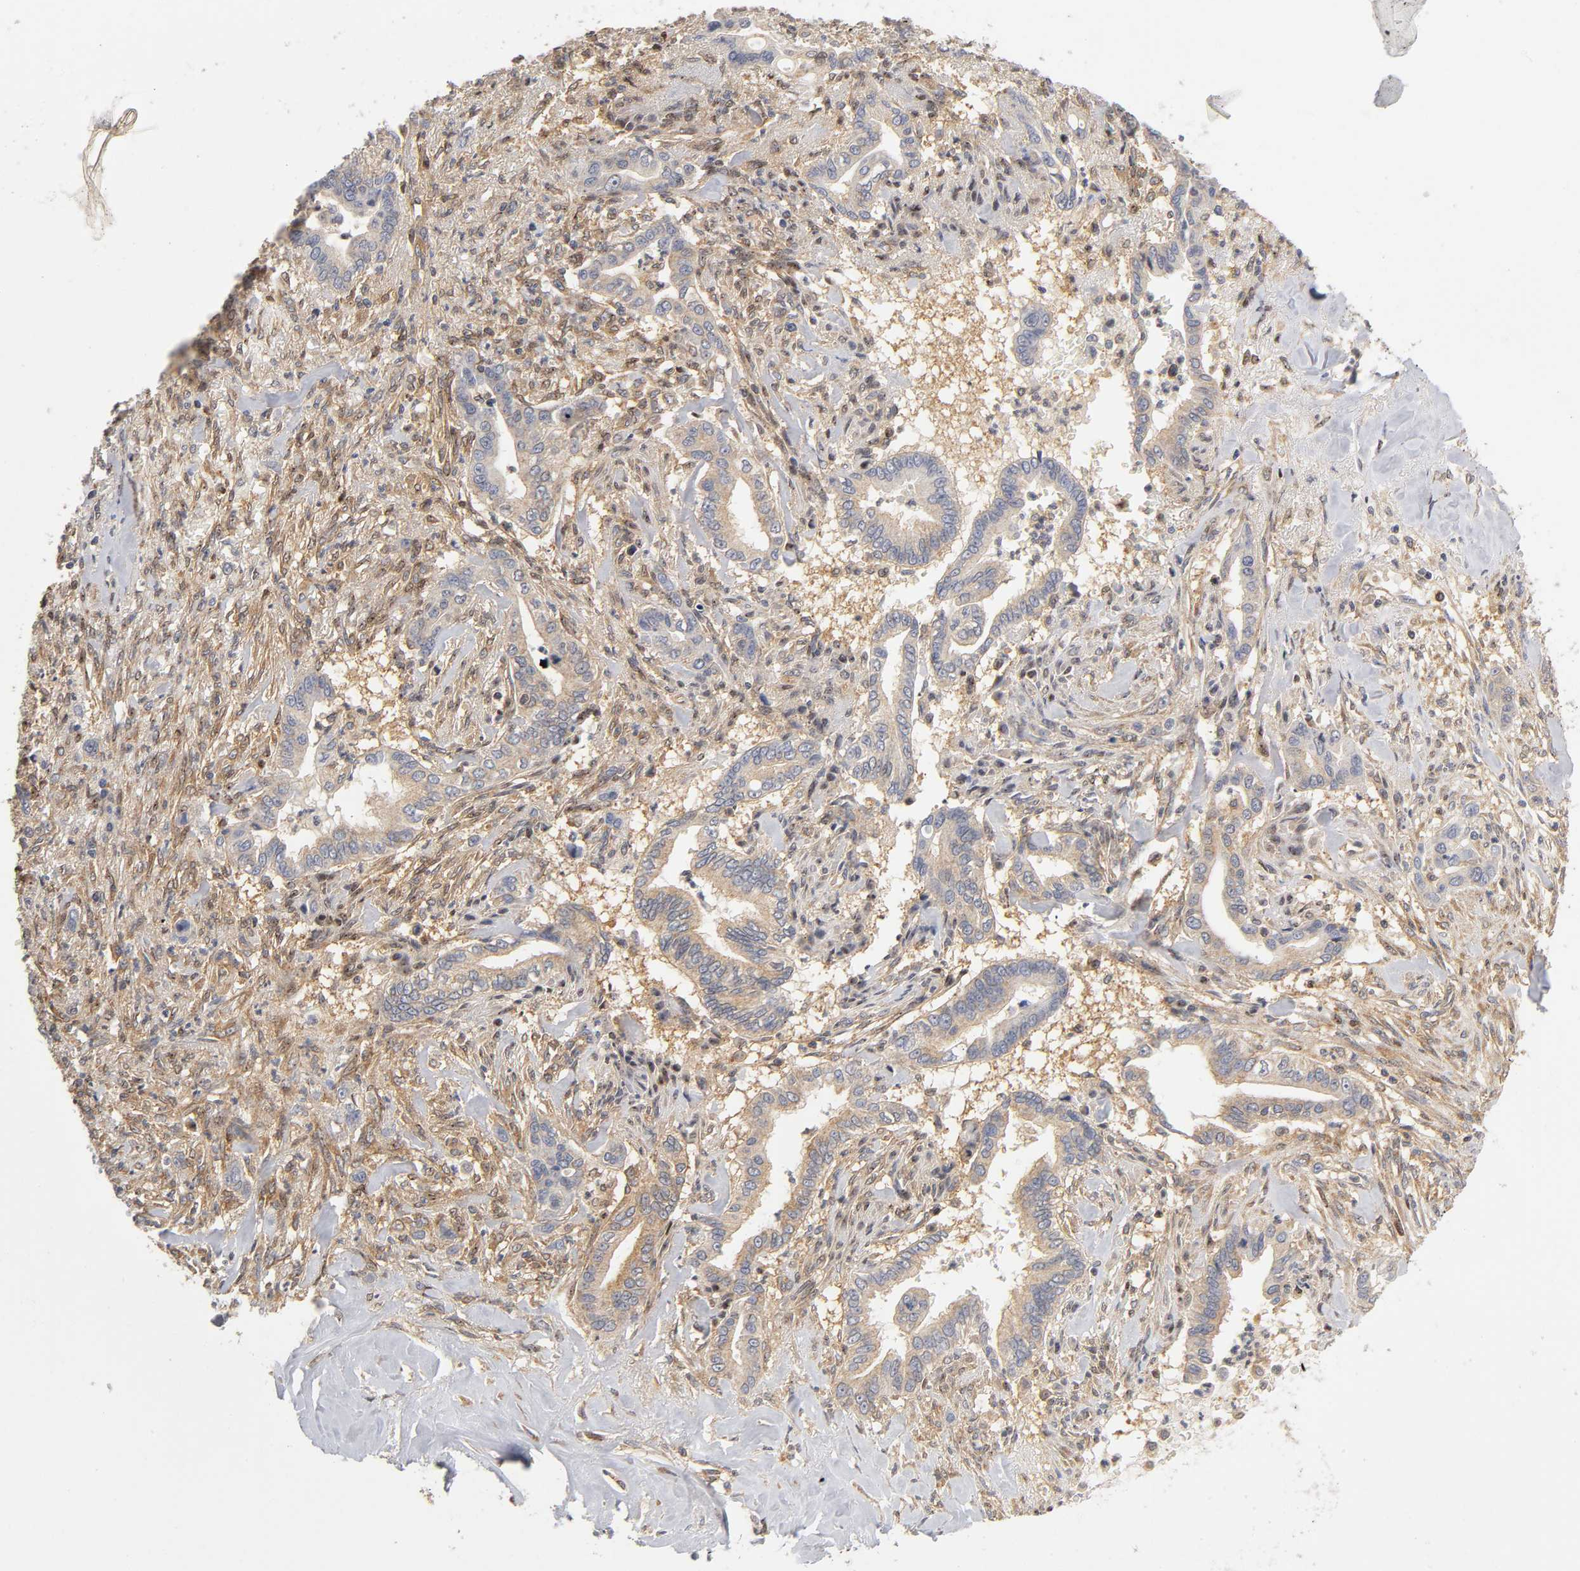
{"staining": {"intensity": "weak", "quantity": ">75%", "location": "cytoplasmic/membranous"}, "tissue": "liver cancer", "cell_type": "Tumor cells", "image_type": "cancer", "snomed": [{"axis": "morphology", "description": "Cholangiocarcinoma"}, {"axis": "topography", "description": "Liver"}], "caption": "The image reveals a brown stain indicating the presence of a protein in the cytoplasmic/membranous of tumor cells in liver cancer. The staining was performed using DAB, with brown indicating positive protein expression. Nuclei are stained blue with hematoxylin.", "gene": "PAFAH1B1", "patient": {"sex": "female", "age": 67}}